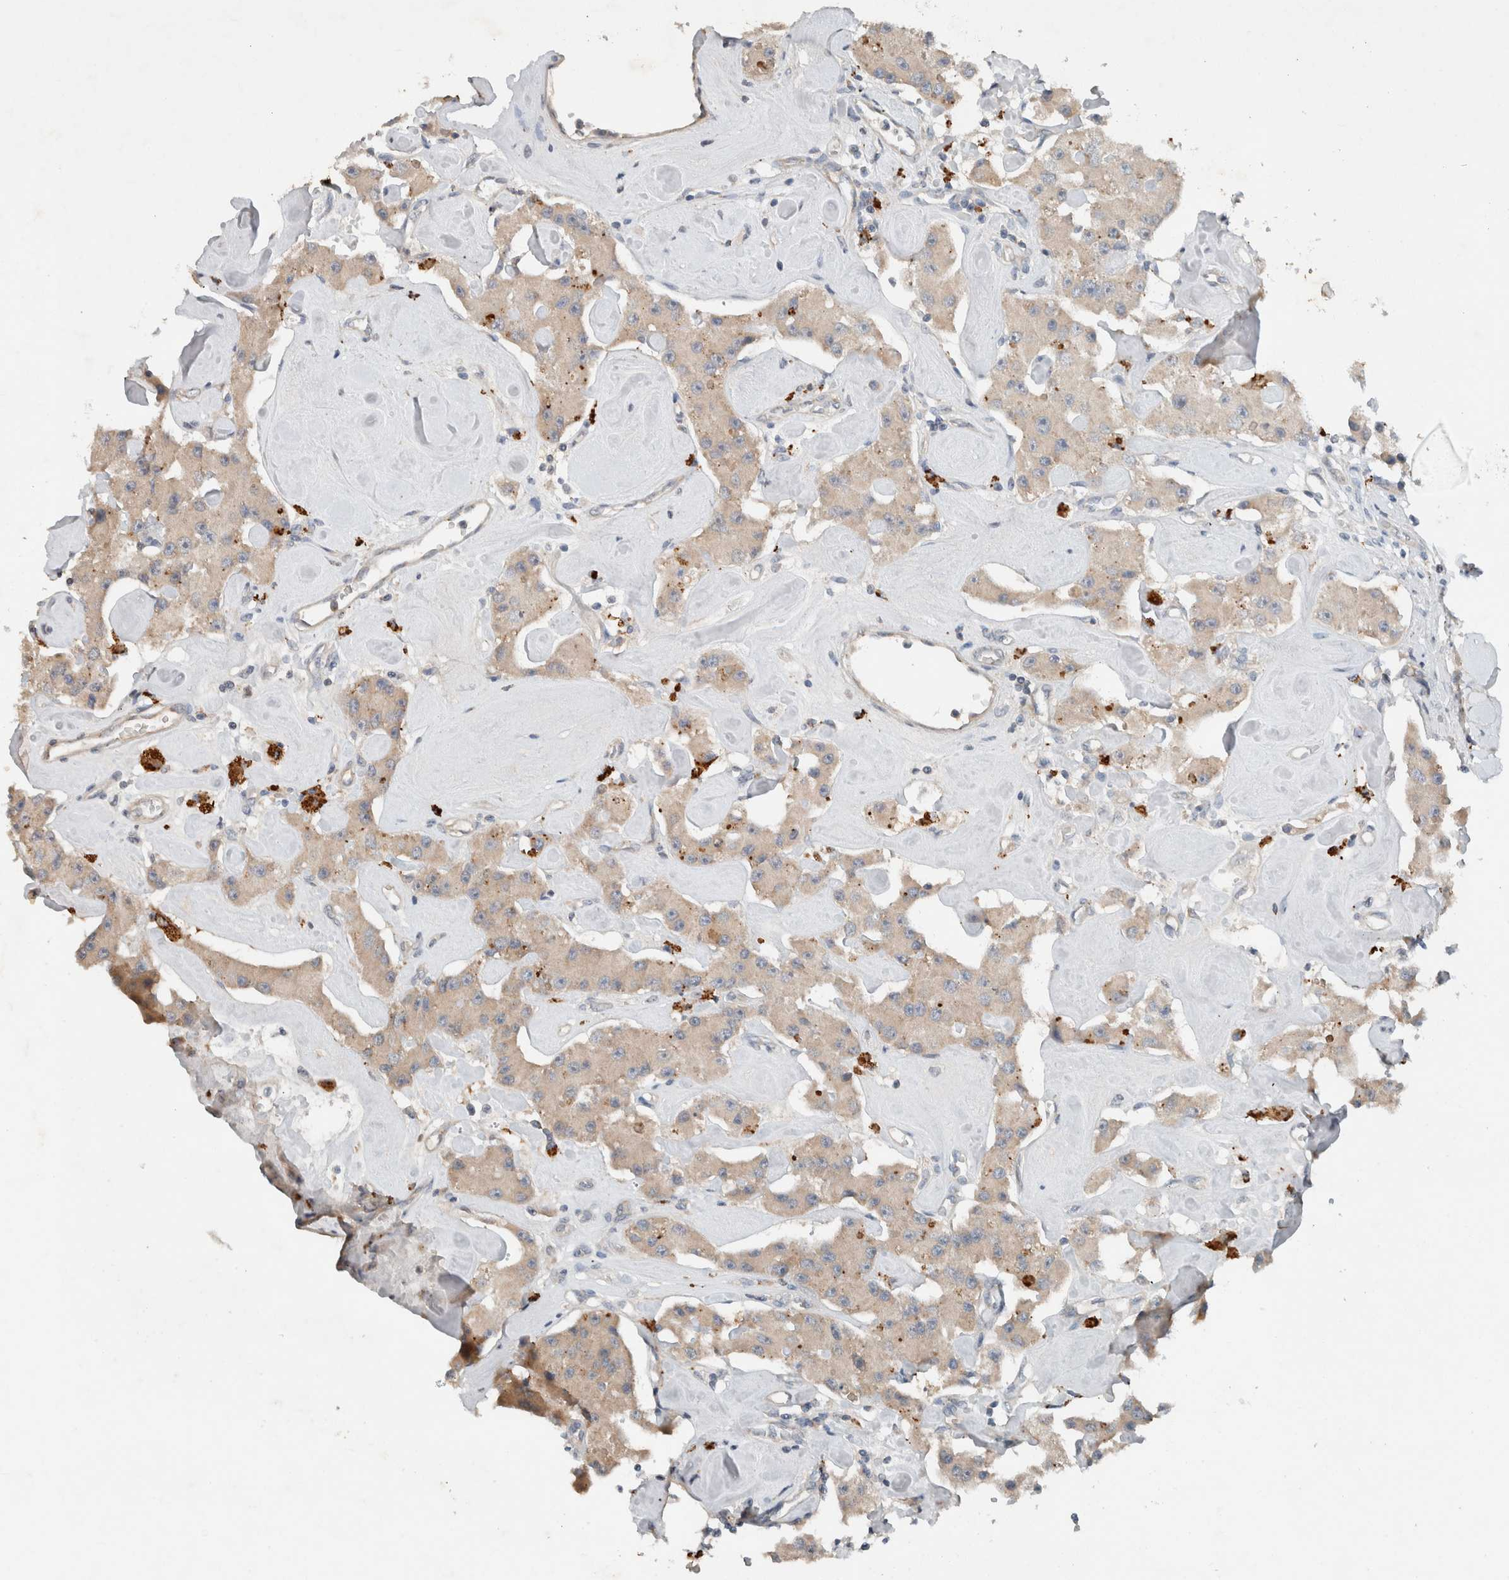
{"staining": {"intensity": "weak", "quantity": "<25%", "location": "cytoplasmic/membranous"}, "tissue": "carcinoid", "cell_type": "Tumor cells", "image_type": "cancer", "snomed": [{"axis": "morphology", "description": "Carcinoid, malignant, NOS"}, {"axis": "topography", "description": "Pancreas"}], "caption": "IHC micrograph of neoplastic tissue: malignant carcinoid stained with DAB (3,3'-diaminobenzidine) reveals no significant protein positivity in tumor cells.", "gene": "UGCG", "patient": {"sex": "male", "age": 41}}